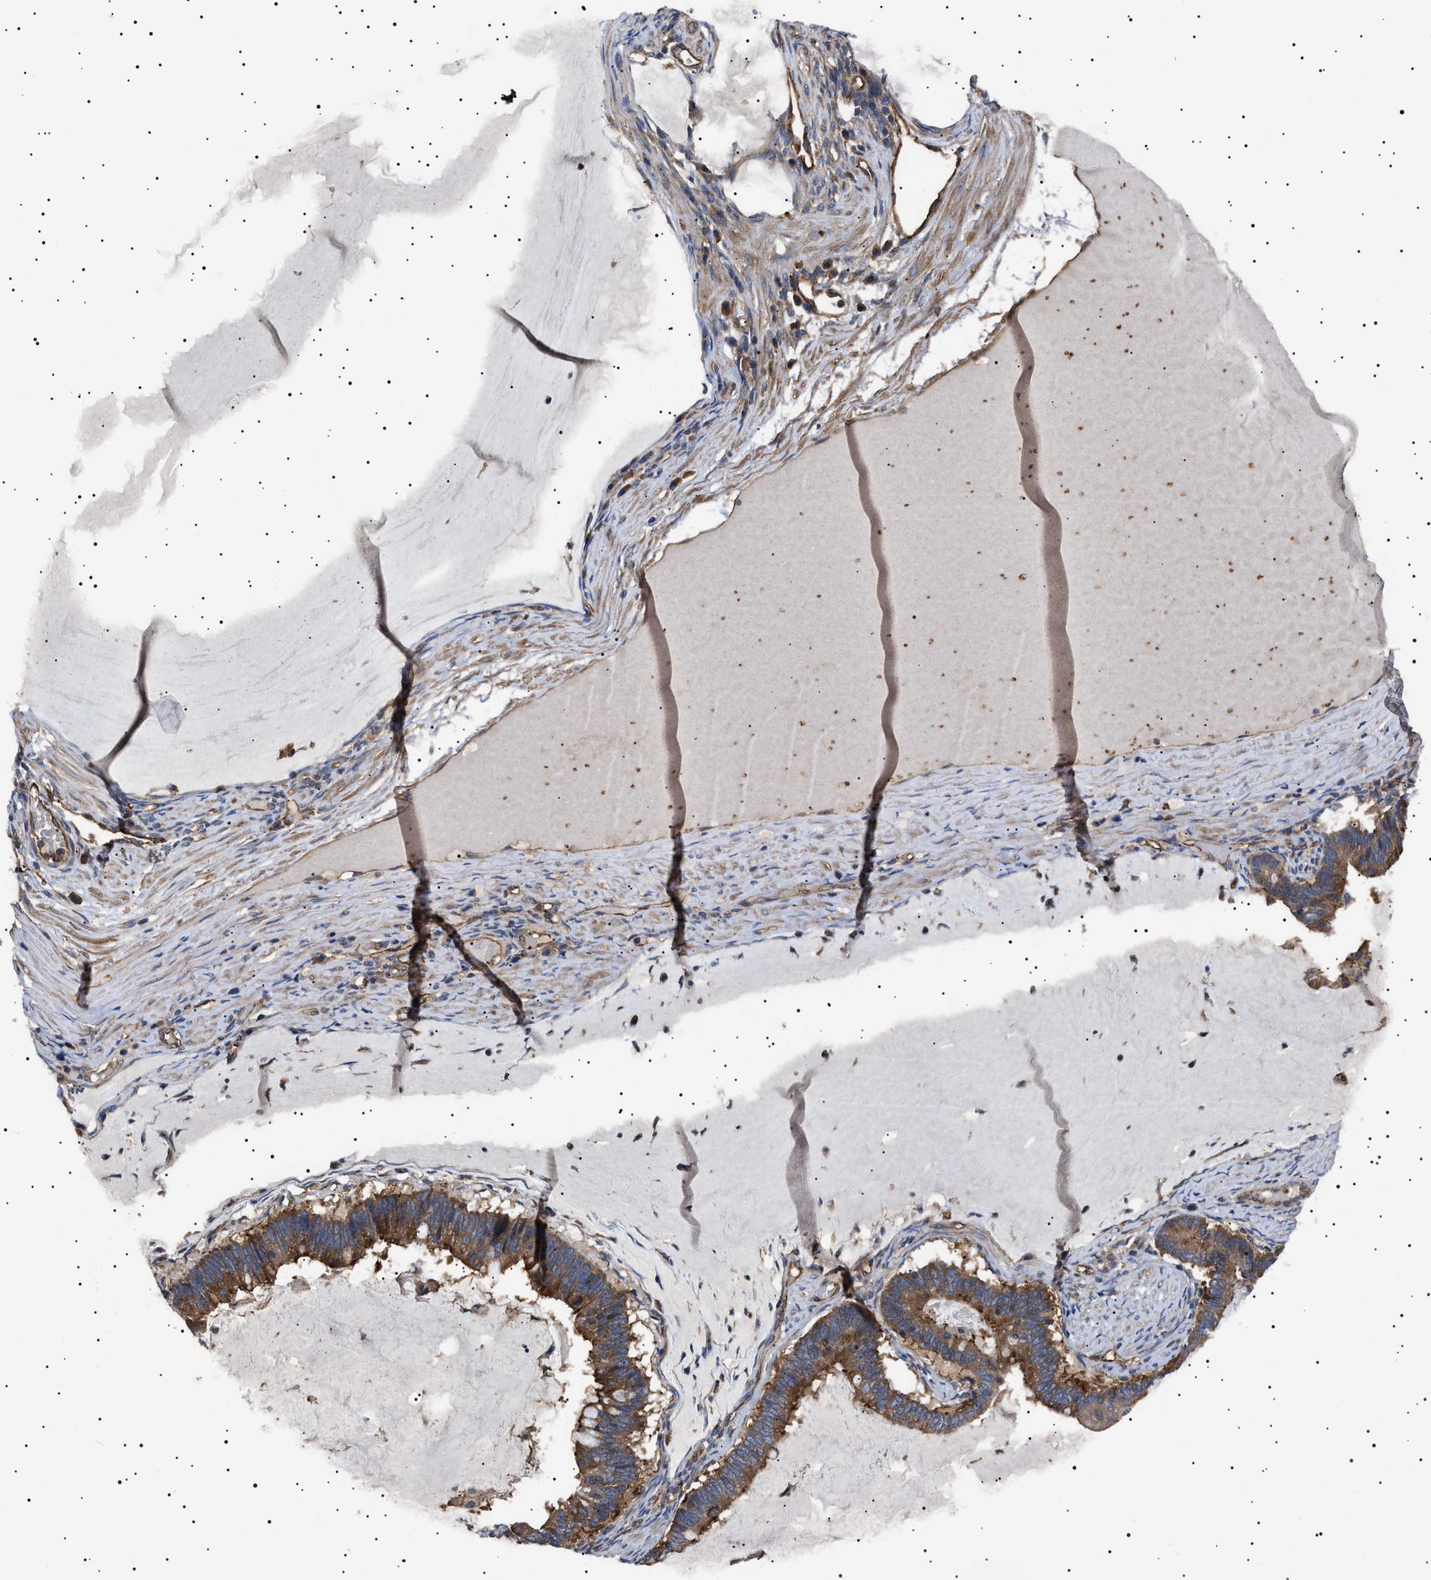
{"staining": {"intensity": "strong", "quantity": ">75%", "location": "cytoplasmic/membranous"}, "tissue": "ovarian cancer", "cell_type": "Tumor cells", "image_type": "cancer", "snomed": [{"axis": "morphology", "description": "Cystadenocarcinoma, mucinous, NOS"}, {"axis": "topography", "description": "Ovary"}], "caption": "Protein expression analysis of human ovarian cancer (mucinous cystadenocarcinoma) reveals strong cytoplasmic/membranous staining in approximately >75% of tumor cells. The protein is shown in brown color, while the nuclei are stained blue.", "gene": "TPP2", "patient": {"sex": "female", "age": 61}}